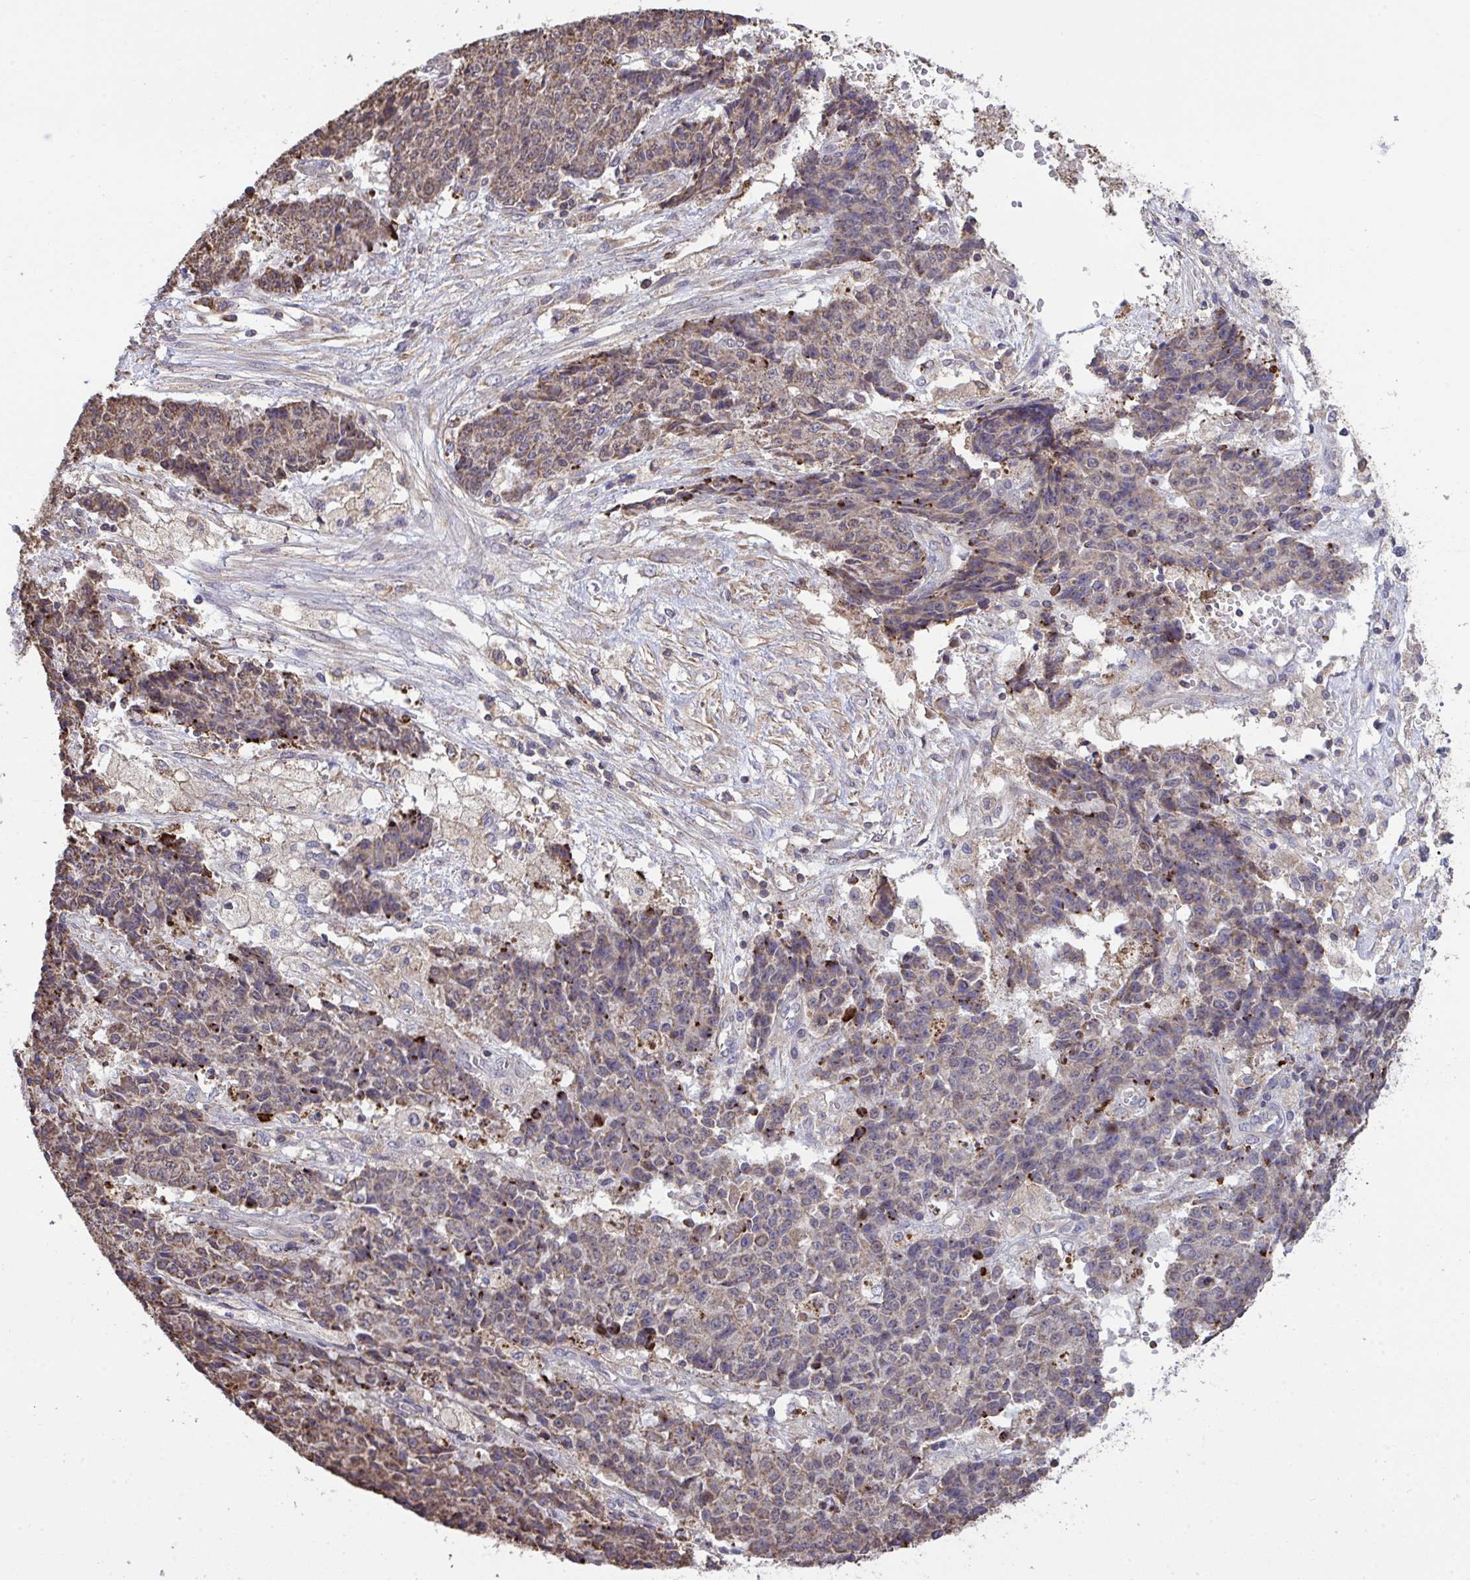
{"staining": {"intensity": "weak", "quantity": "25%-75%", "location": "cytoplasmic/membranous"}, "tissue": "ovarian cancer", "cell_type": "Tumor cells", "image_type": "cancer", "snomed": [{"axis": "morphology", "description": "Carcinoma, endometroid"}, {"axis": "topography", "description": "Ovary"}], "caption": "Protein staining reveals weak cytoplasmic/membranous positivity in about 25%-75% of tumor cells in endometroid carcinoma (ovarian).", "gene": "PPM1H", "patient": {"sex": "female", "age": 42}}